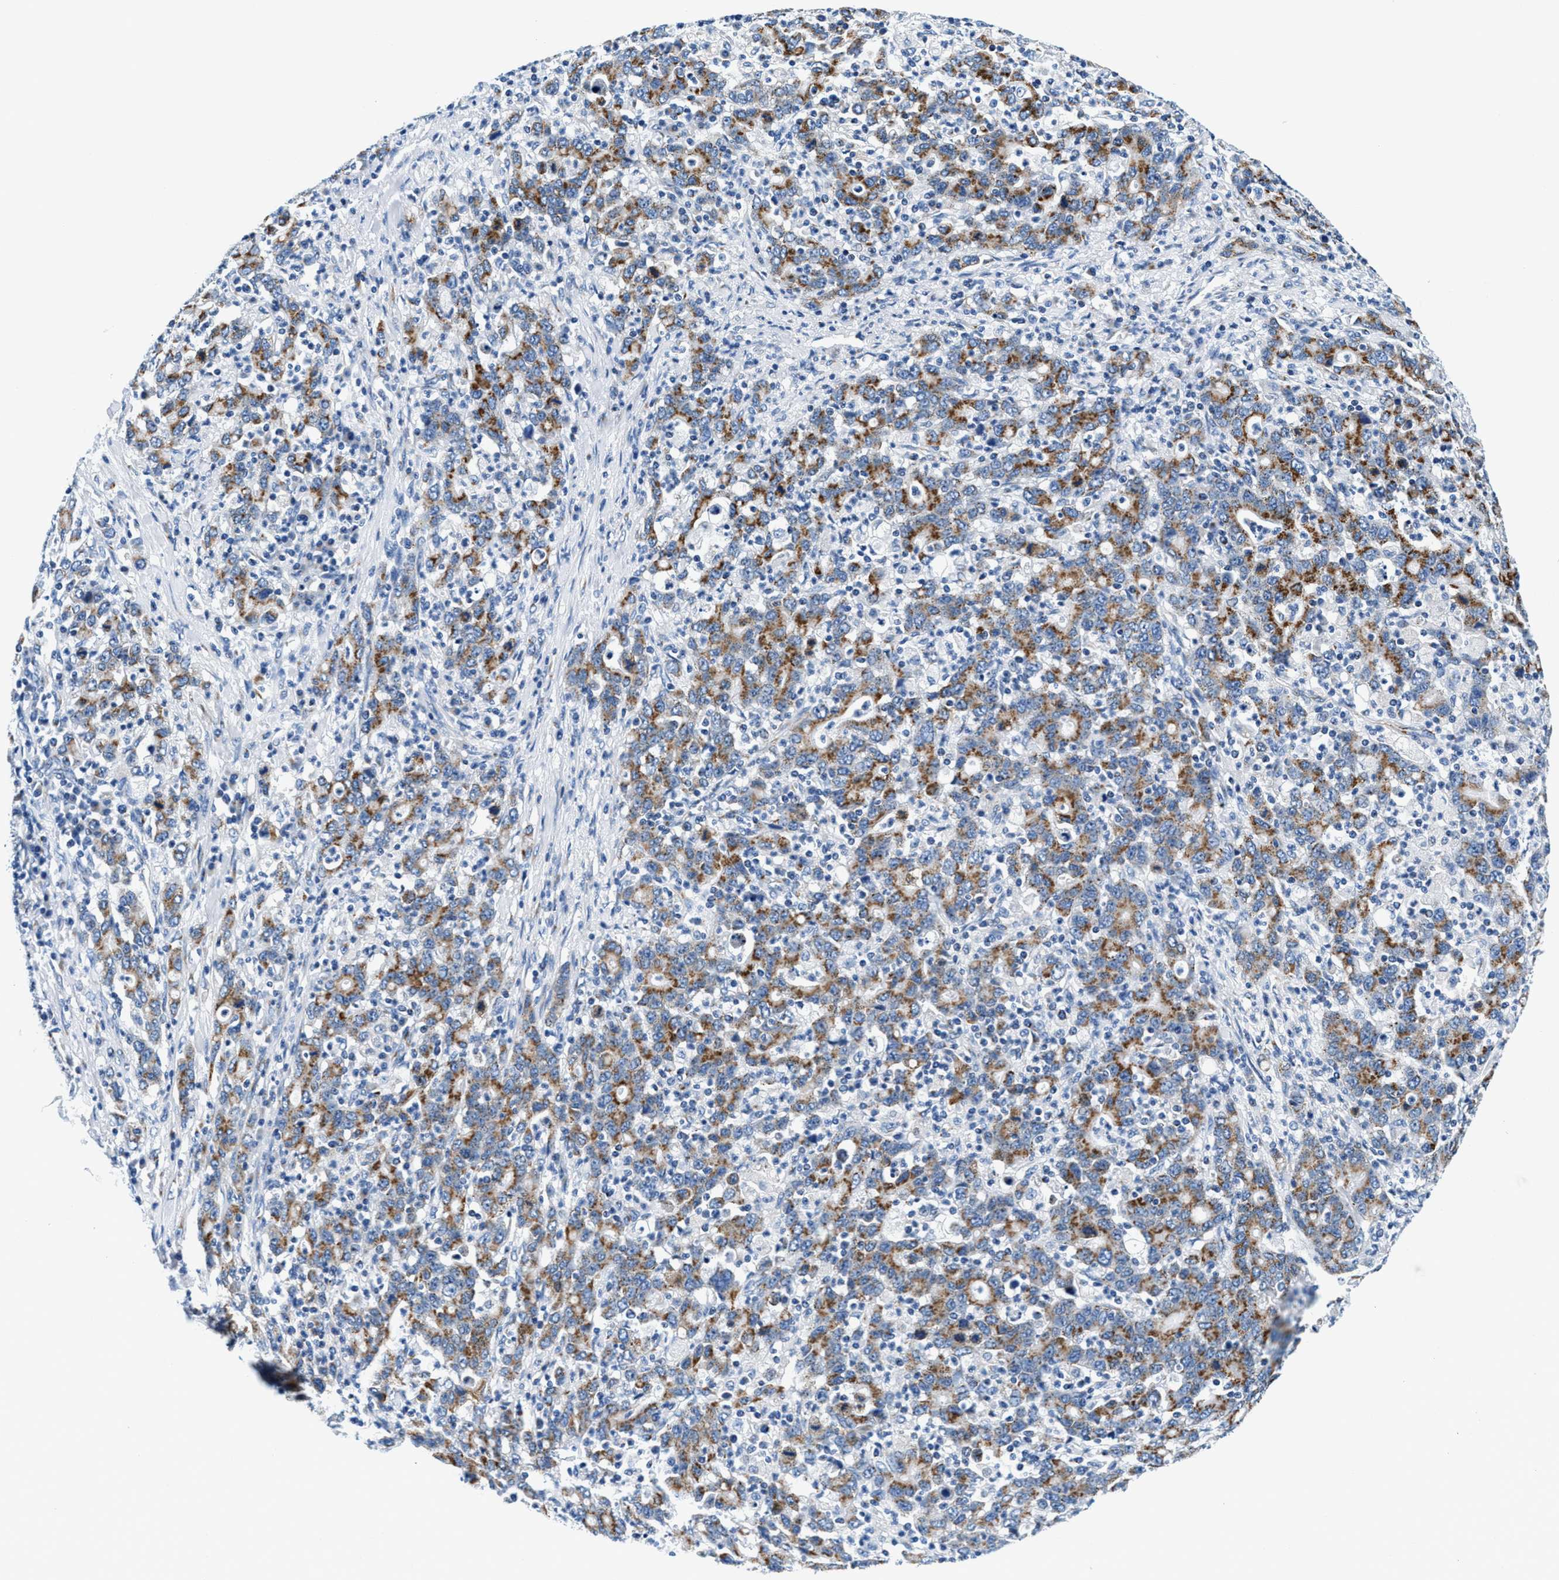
{"staining": {"intensity": "moderate", "quantity": ">75%", "location": "cytoplasmic/membranous"}, "tissue": "stomach cancer", "cell_type": "Tumor cells", "image_type": "cancer", "snomed": [{"axis": "morphology", "description": "Adenocarcinoma, NOS"}, {"axis": "topography", "description": "Stomach, upper"}], "caption": "Stomach adenocarcinoma stained with IHC reveals moderate cytoplasmic/membranous positivity in approximately >75% of tumor cells.", "gene": "VPS53", "patient": {"sex": "male", "age": 69}}